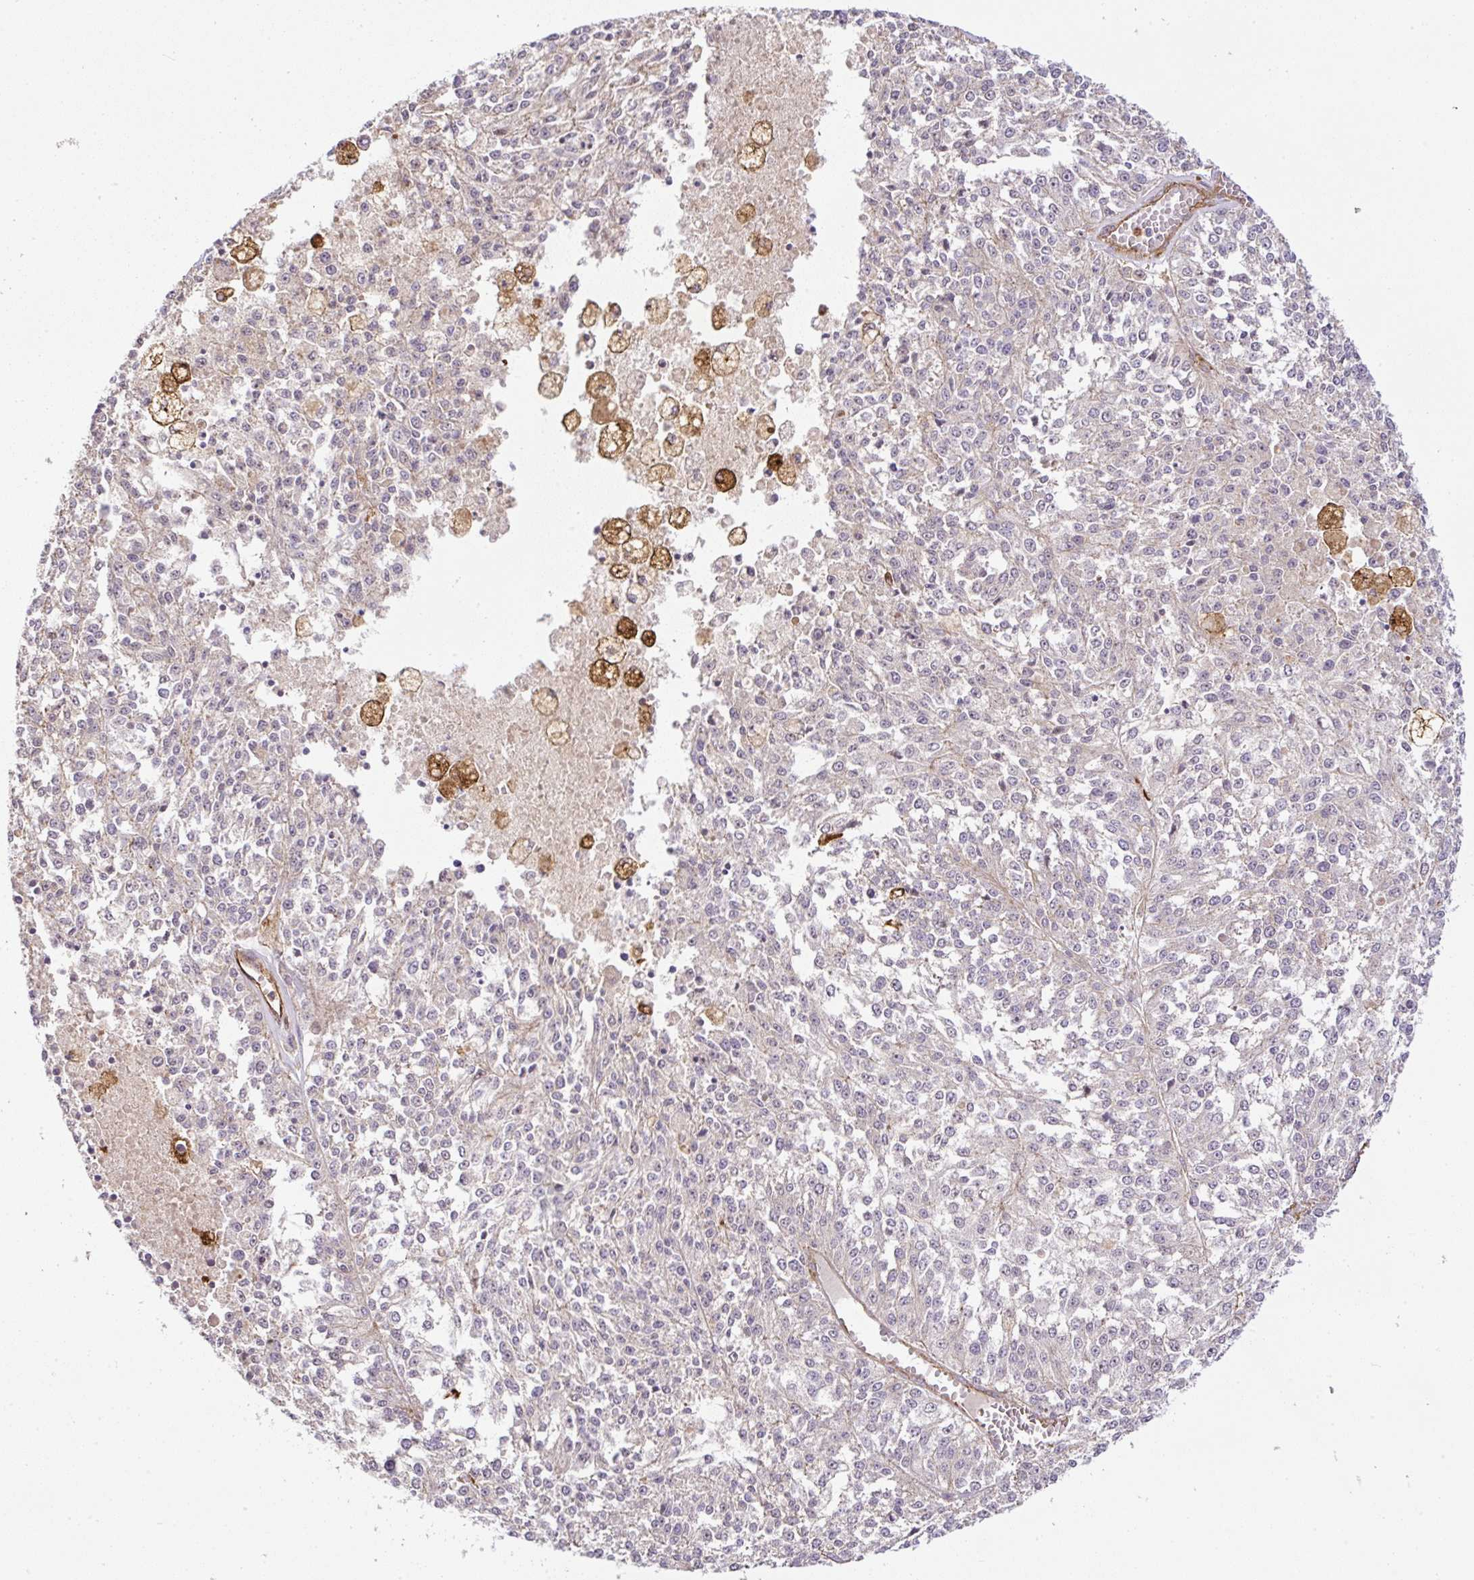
{"staining": {"intensity": "negative", "quantity": "none", "location": "none"}, "tissue": "melanoma", "cell_type": "Tumor cells", "image_type": "cancer", "snomed": [{"axis": "morphology", "description": "Malignant melanoma, NOS"}, {"axis": "topography", "description": "Skin"}], "caption": "Histopathology image shows no protein positivity in tumor cells of malignant melanoma tissue.", "gene": "B3GALT5", "patient": {"sex": "female", "age": 64}}